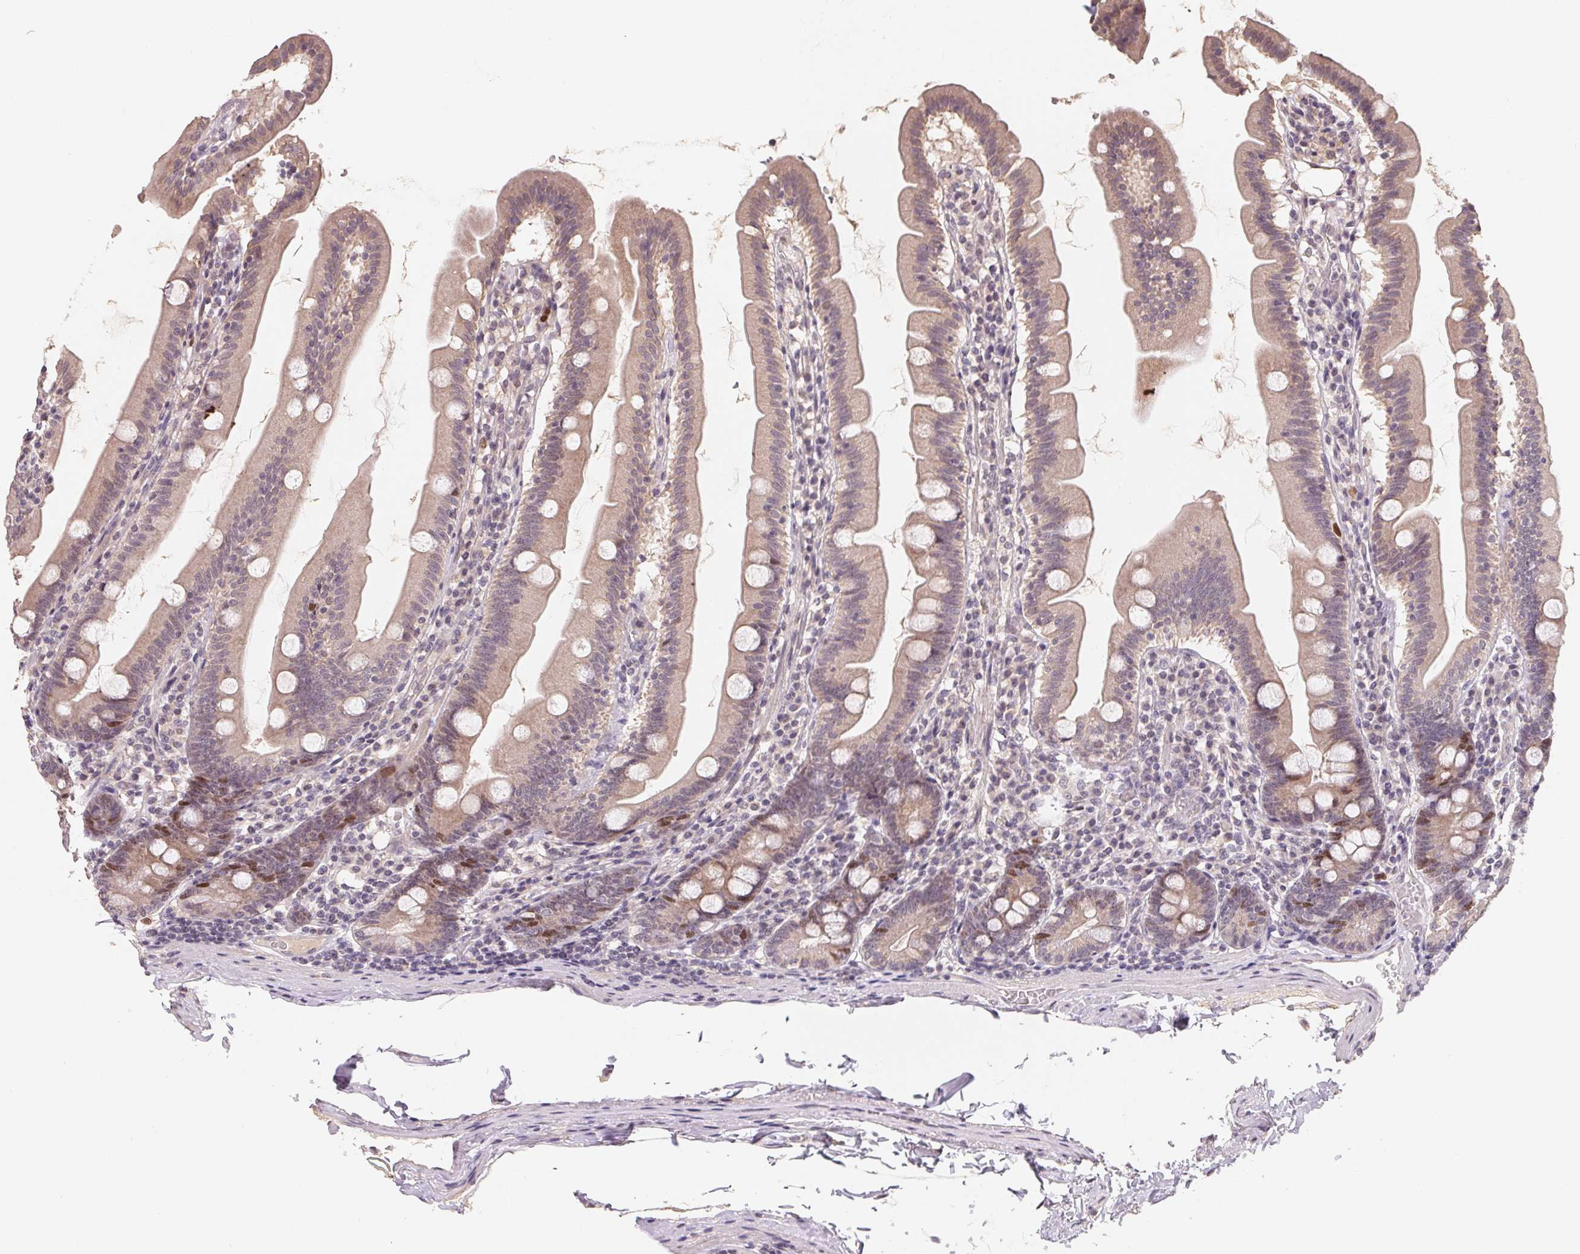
{"staining": {"intensity": "moderate", "quantity": "25%-75%", "location": "cytoplasmic/membranous,nuclear"}, "tissue": "duodenum", "cell_type": "Glandular cells", "image_type": "normal", "snomed": [{"axis": "morphology", "description": "Normal tissue, NOS"}, {"axis": "topography", "description": "Duodenum"}], "caption": "Immunohistochemical staining of normal duodenum exhibits medium levels of moderate cytoplasmic/membranous,nuclear expression in approximately 25%-75% of glandular cells. The protein is stained brown, and the nuclei are stained in blue (DAB (3,3'-diaminobenzidine) IHC with brightfield microscopy, high magnification).", "gene": "KIFC1", "patient": {"sex": "female", "age": 67}}